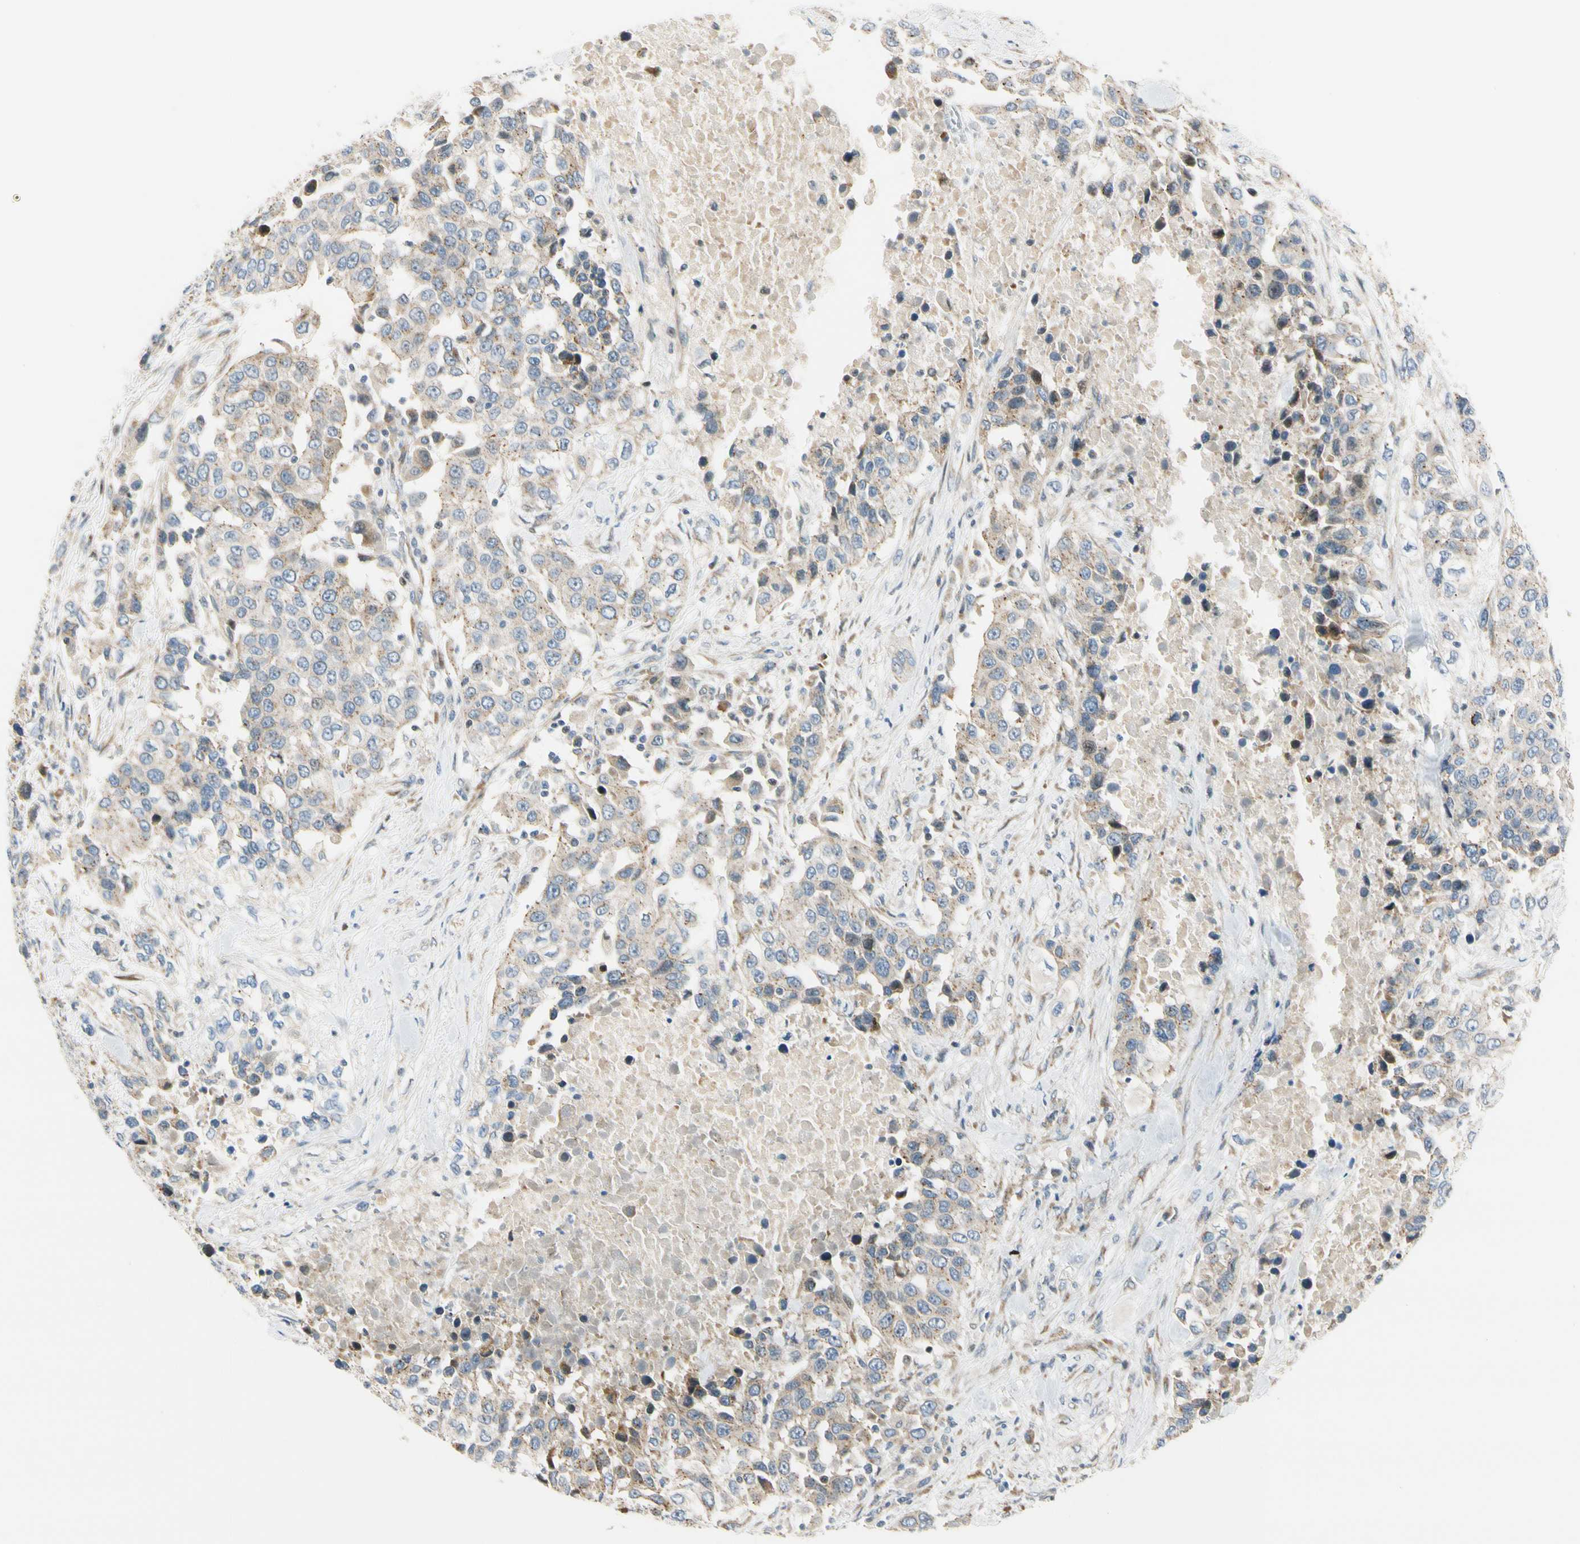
{"staining": {"intensity": "weak", "quantity": ">75%", "location": "cytoplasmic/membranous"}, "tissue": "urothelial cancer", "cell_type": "Tumor cells", "image_type": "cancer", "snomed": [{"axis": "morphology", "description": "Urothelial carcinoma, High grade"}, {"axis": "topography", "description": "Urinary bladder"}], "caption": "A brown stain shows weak cytoplasmic/membranous staining of a protein in human urothelial cancer tumor cells.", "gene": "NPDC1", "patient": {"sex": "female", "age": 80}}